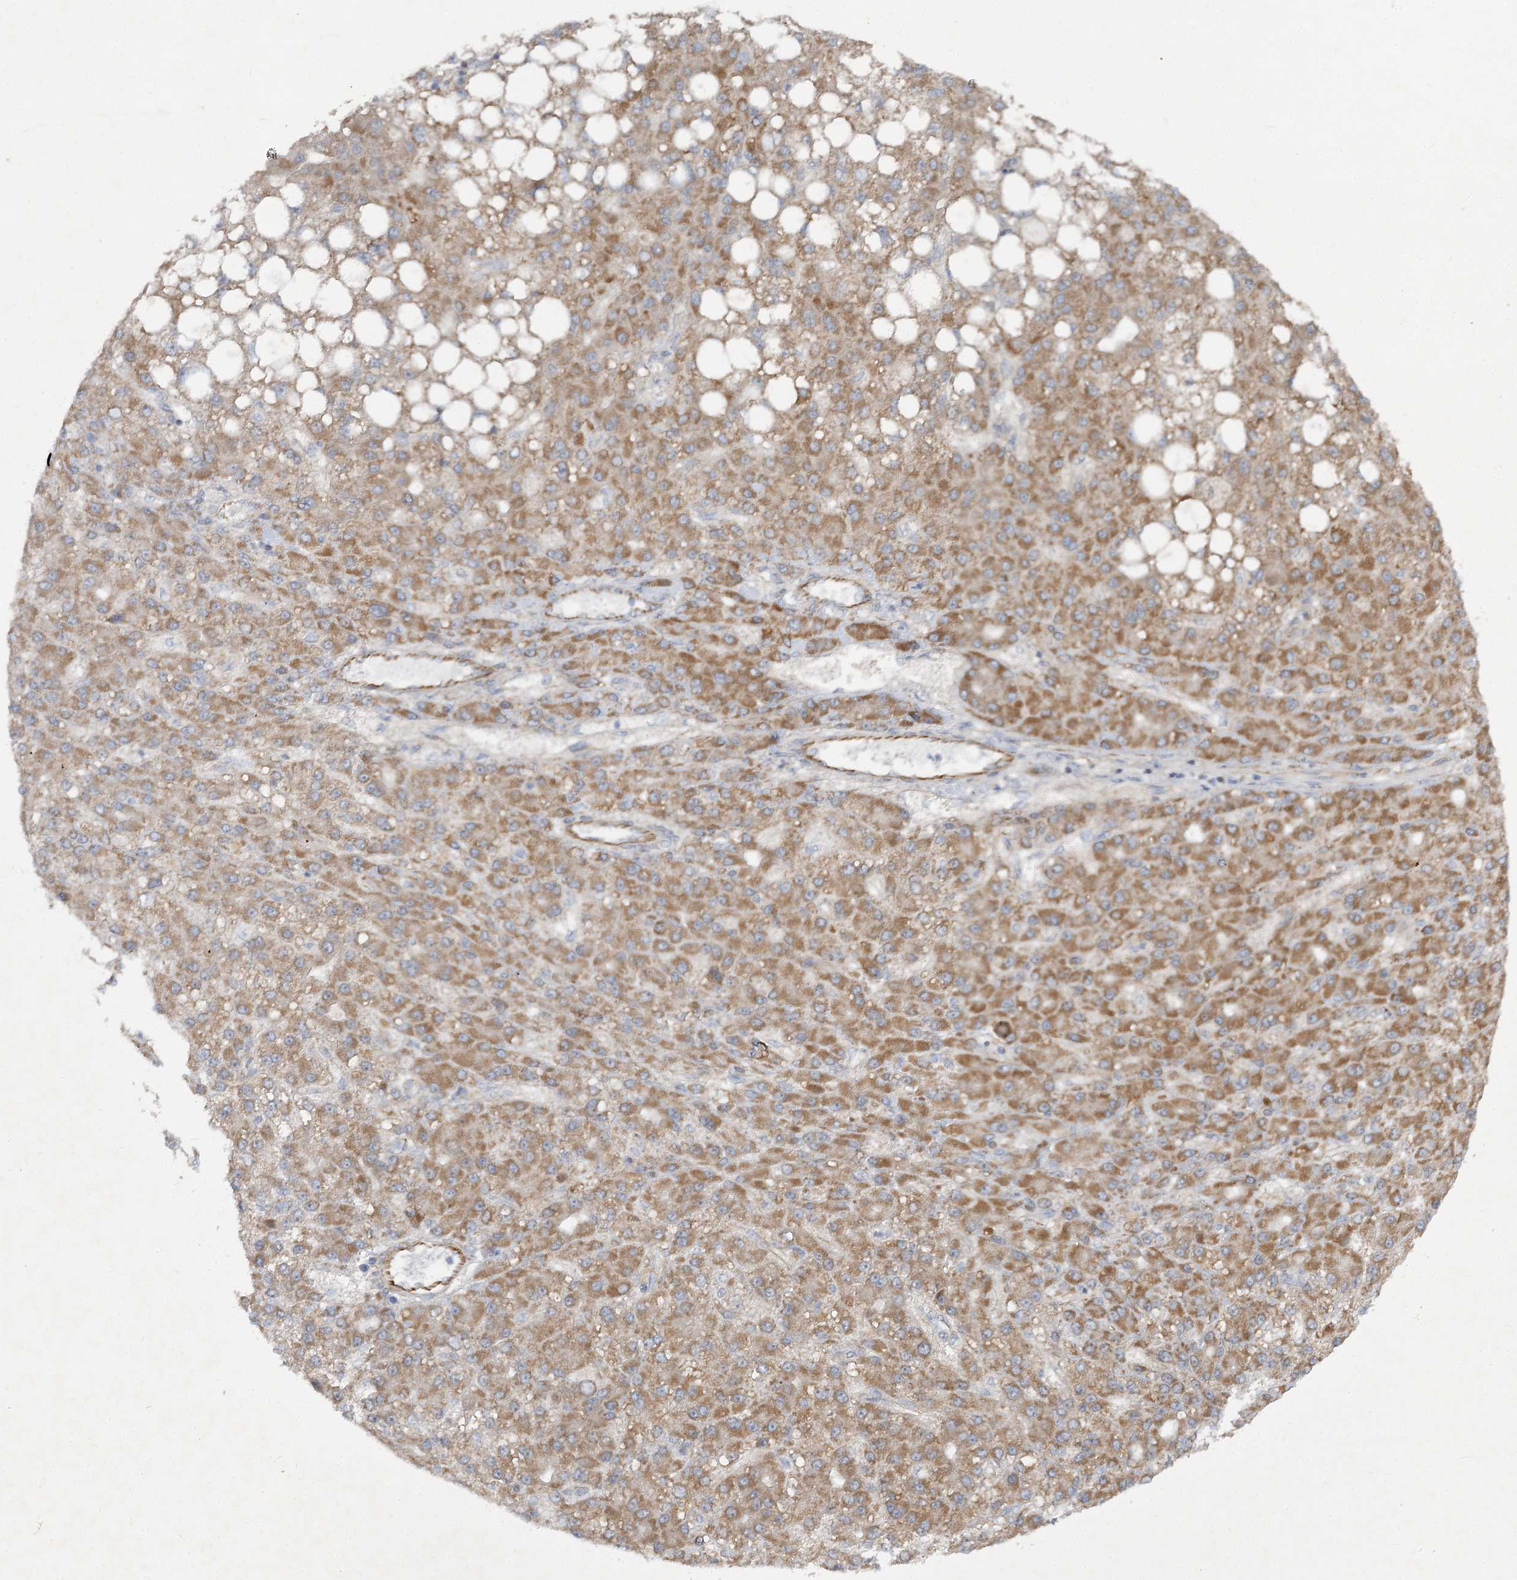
{"staining": {"intensity": "moderate", "quantity": ">75%", "location": "cytoplasmic/membranous"}, "tissue": "liver cancer", "cell_type": "Tumor cells", "image_type": "cancer", "snomed": [{"axis": "morphology", "description": "Carcinoma, Hepatocellular, NOS"}, {"axis": "topography", "description": "Liver"}], "caption": "Protein expression by IHC demonstrates moderate cytoplasmic/membranous staining in approximately >75% of tumor cells in liver cancer.", "gene": "KIAA0825", "patient": {"sex": "male", "age": 67}}